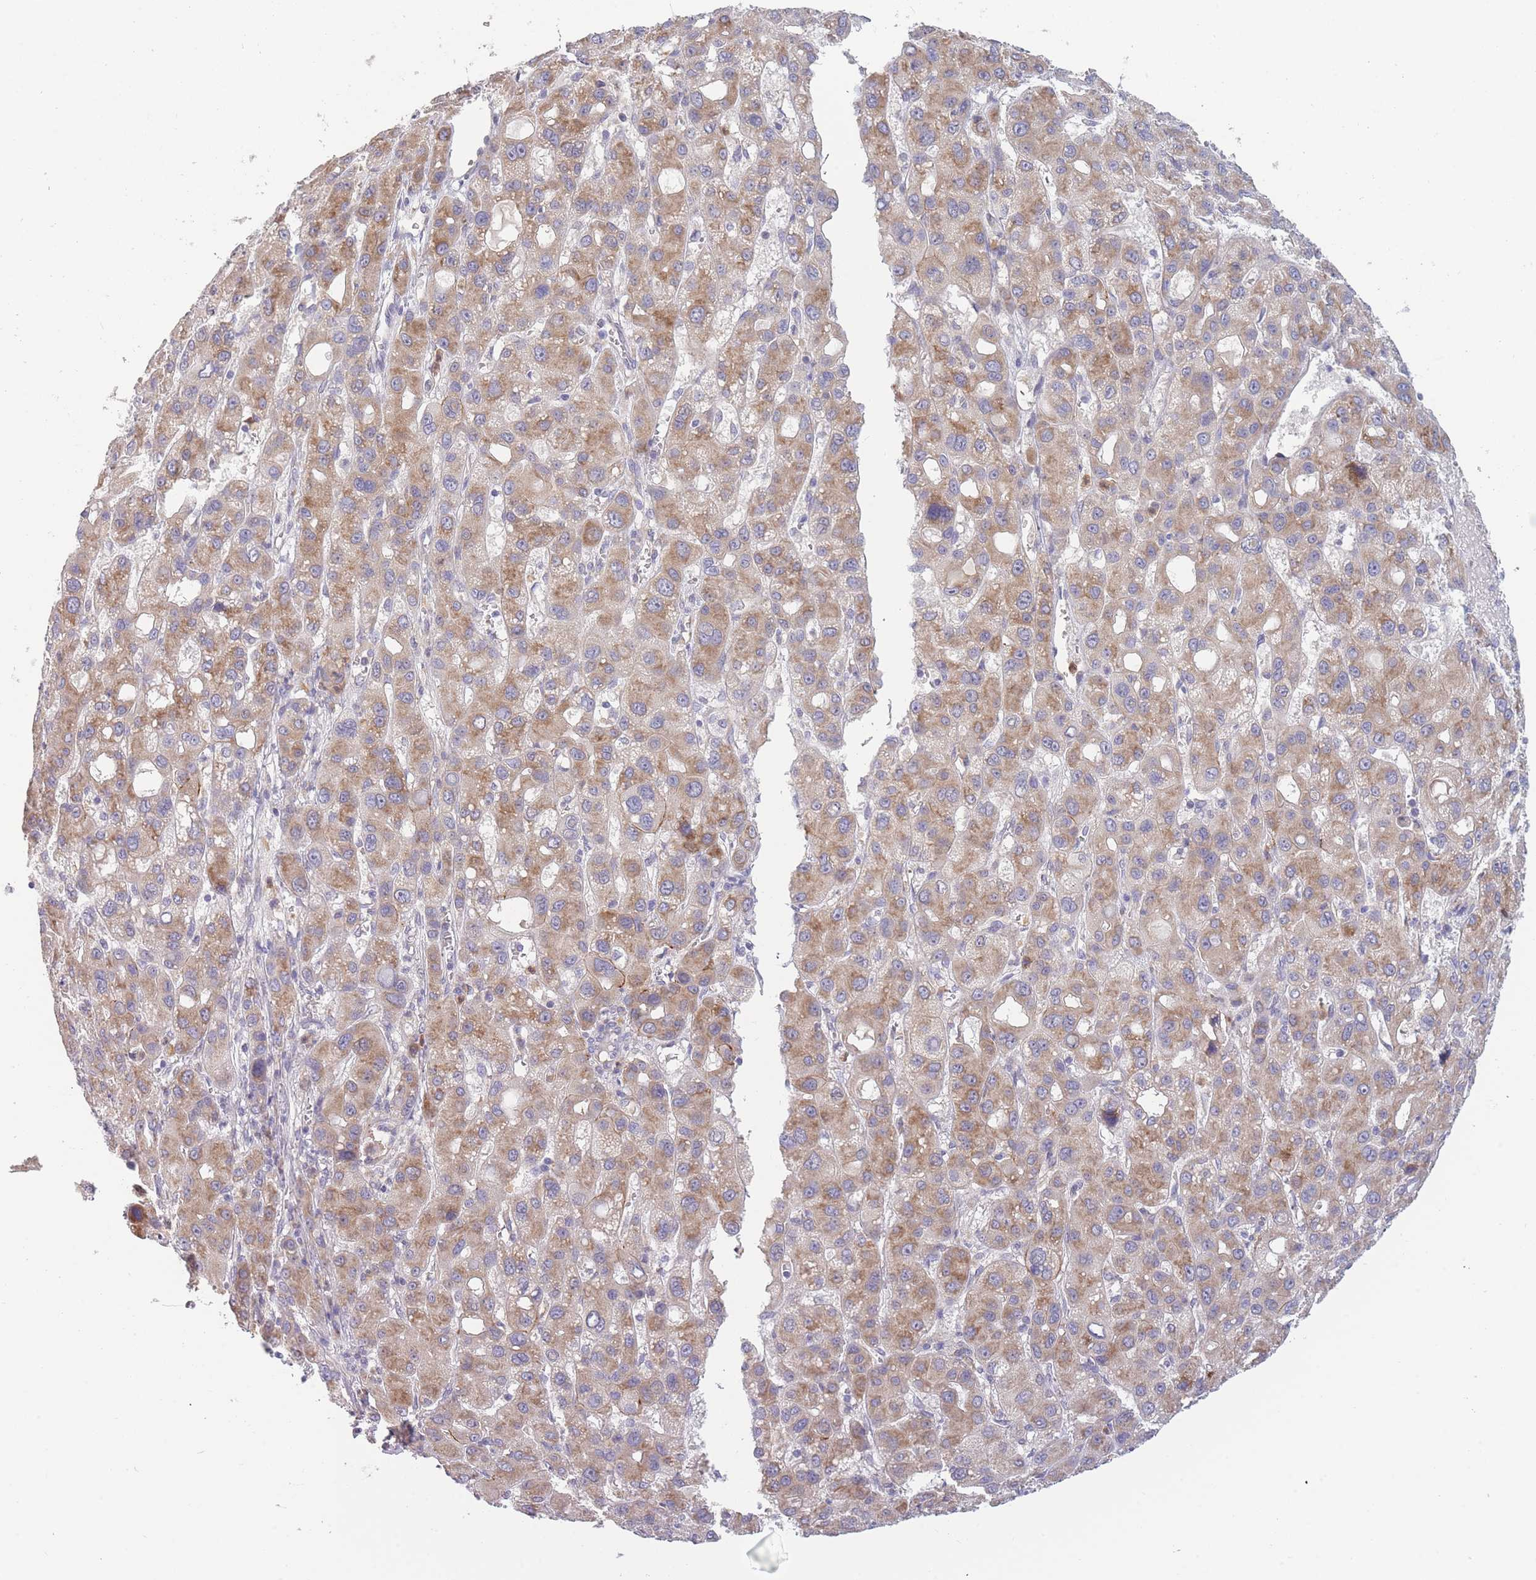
{"staining": {"intensity": "moderate", "quantity": ">75%", "location": "cytoplasmic/membranous"}, "tissue": "liver cancer", "cell_type": "Tumor cells", "image_type": "cancer", "snomed": [{"axis": "morphology", "description": "Carcinoma, Hepatocellular, NOS"}, {"axis": "topography", "description": "Liver"}], "caption": "Protein expression analysis of human liver cancer (hepatocellular carcinoma) reveals moderate cytoplasmic/membranous expression in about >75% of tumor cells.", "gene": "NDUFAF6", "patient": {"sex": "male", "age": 55}}